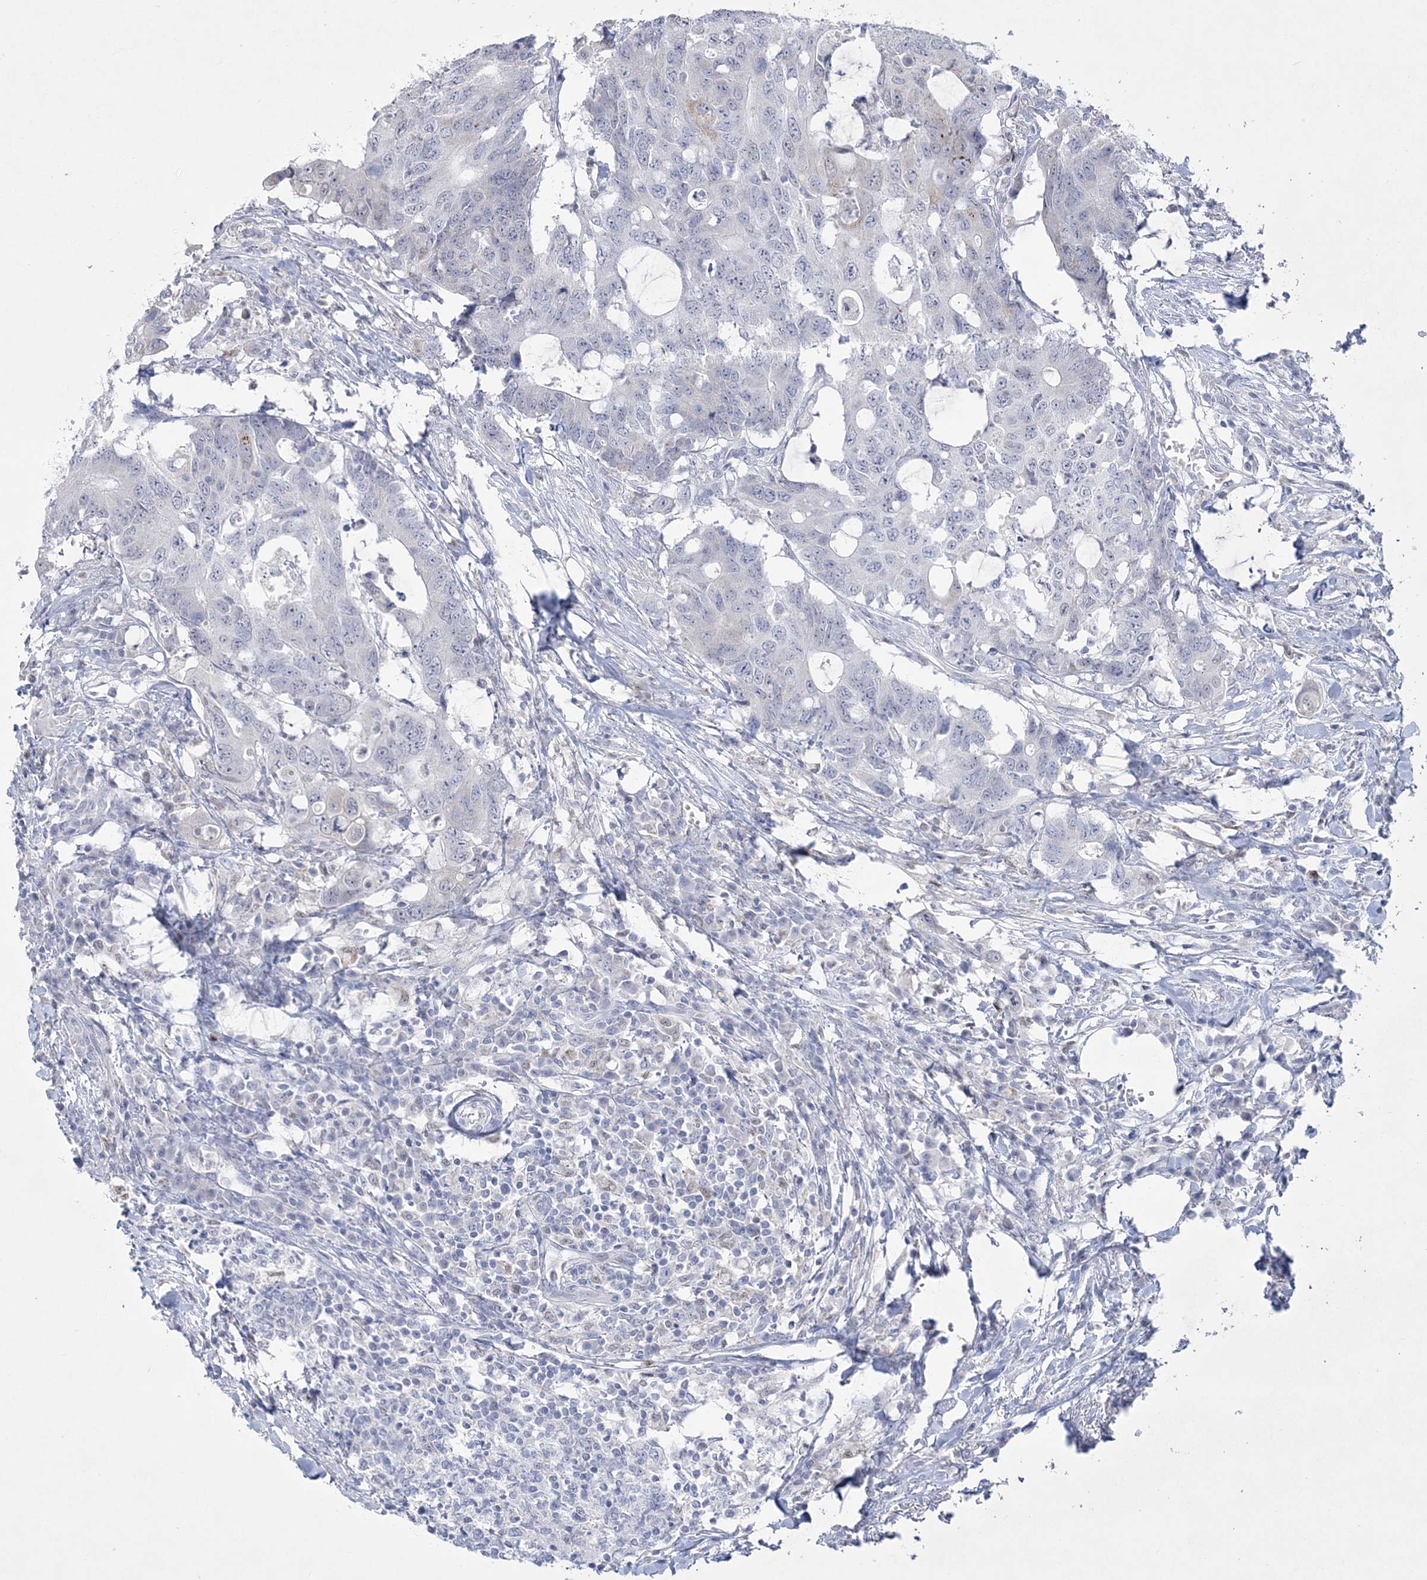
{"staining": {"intensity": "negative", "quantity": "none", "location": "none"}, "tissue": "colorectal cancer", "cell_type": "Tumor cells", "image_type": "cancer", "snomed": [{"axis": "morphology", "description": "Adenocarcinoma, NOS"}, {"axis": "topography", "description": "Colon"}], "caption": "The histopathology image exhibits no staining of tumor cells in colorectal cancer (adenocarcinoma).", "gene": "WDR27", "patient": {"sex": "male", "age": 71}}